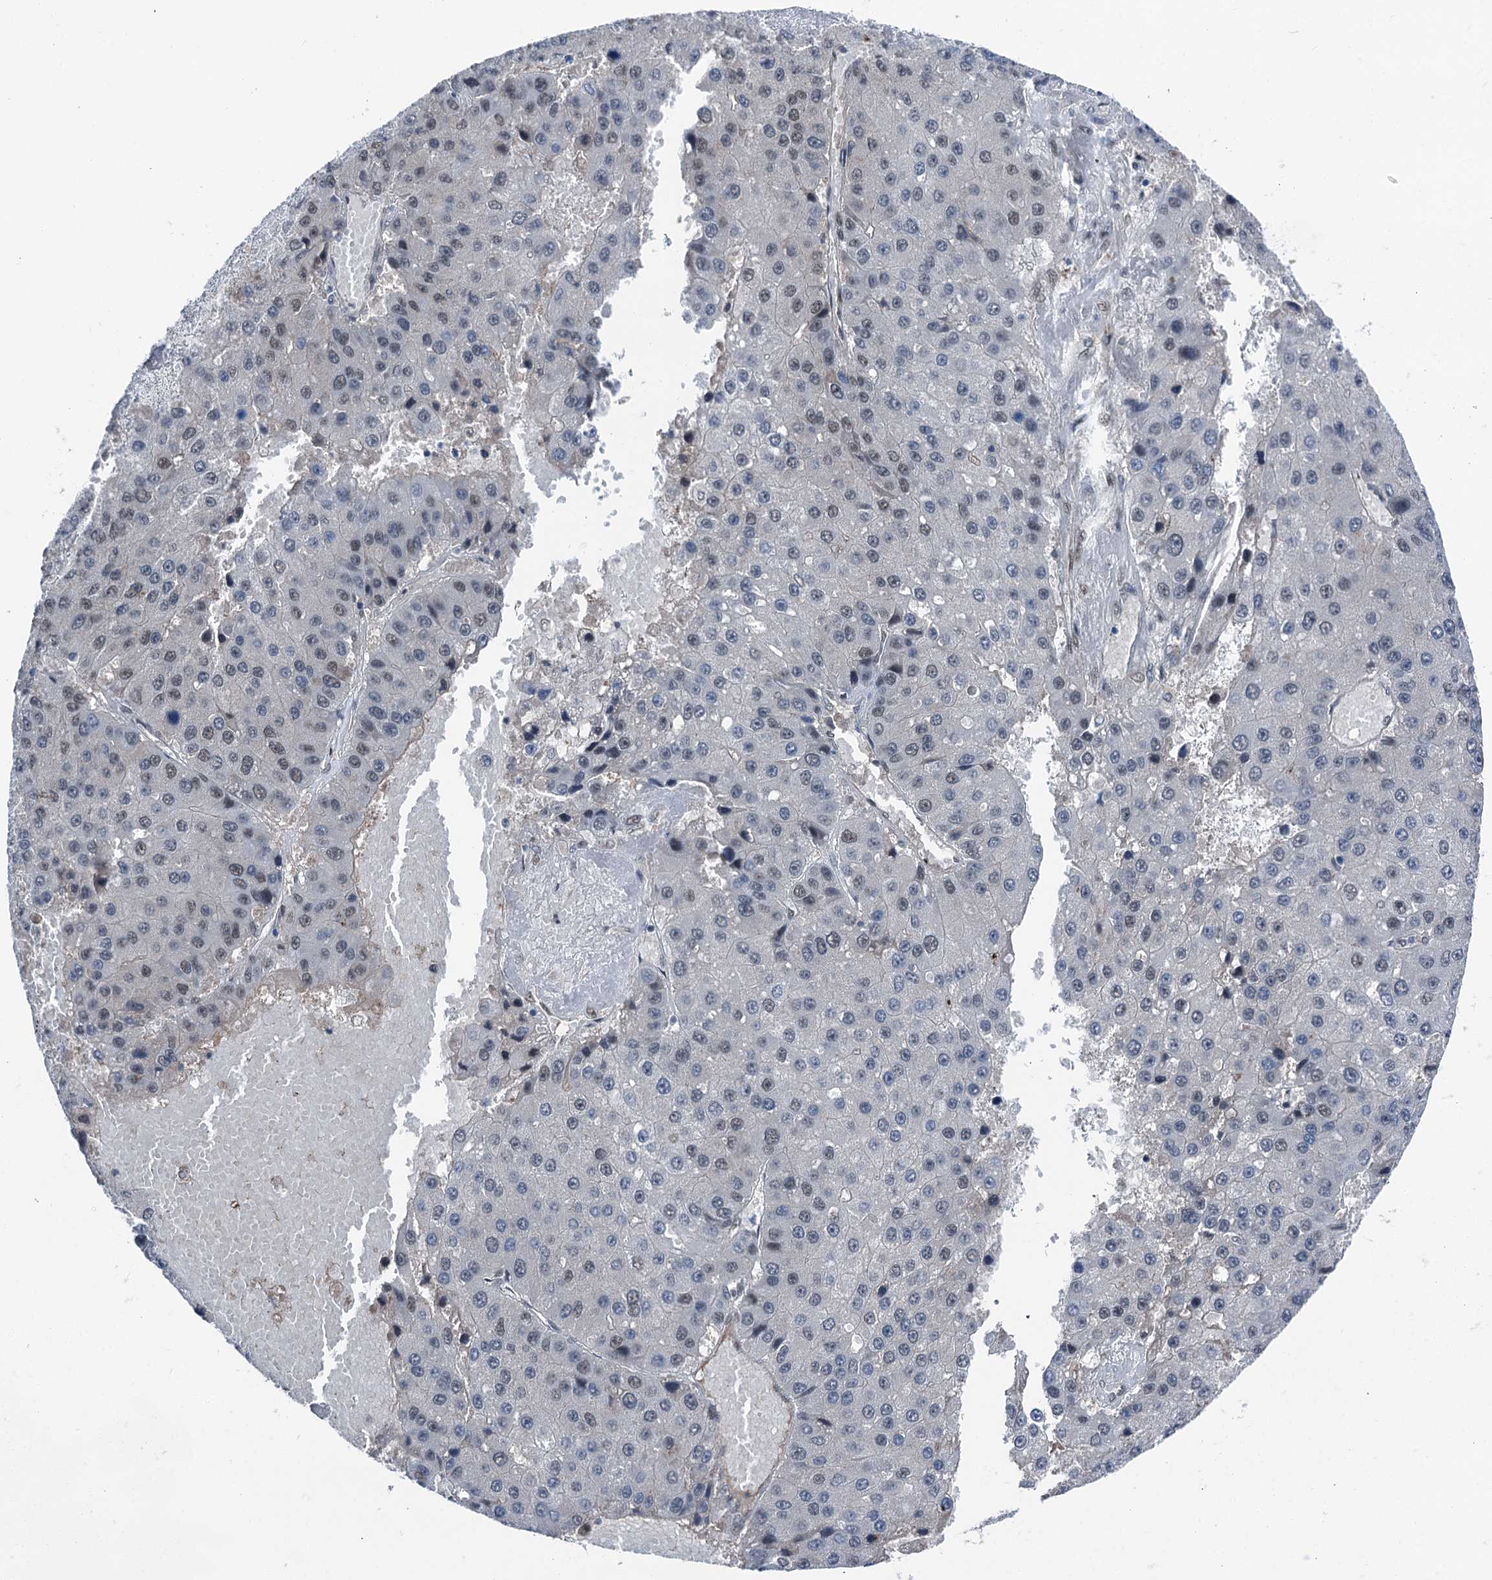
{"staining": {"intensity": "weak", "quantity": "25%-75%", "location": "nuclear"}, "tissue": "liver cancer", "cell_type": "Tumor cells", "image_type": "cancer", "snomed": [{"axis": "morphology", "description": "Carcinoma, Hepatocellular, NOS"}, {"axis": "topography", "description": "Liver"}], "caption": "Immunohistochemistry staining of liver hepatocellular carcinoma, which reveals low levels of weak nuclear staining in approximately 25%-75% of tumor cells indicating weak nuclear protein expression. The staining was performed using DAB (3,3'-diaminobenzidine) (brown) for protein detection and nuclei were counterstained in hematoxylin (blue).", "gene": "PSMD13", "patient": {"sex": "female", "age": 73}}